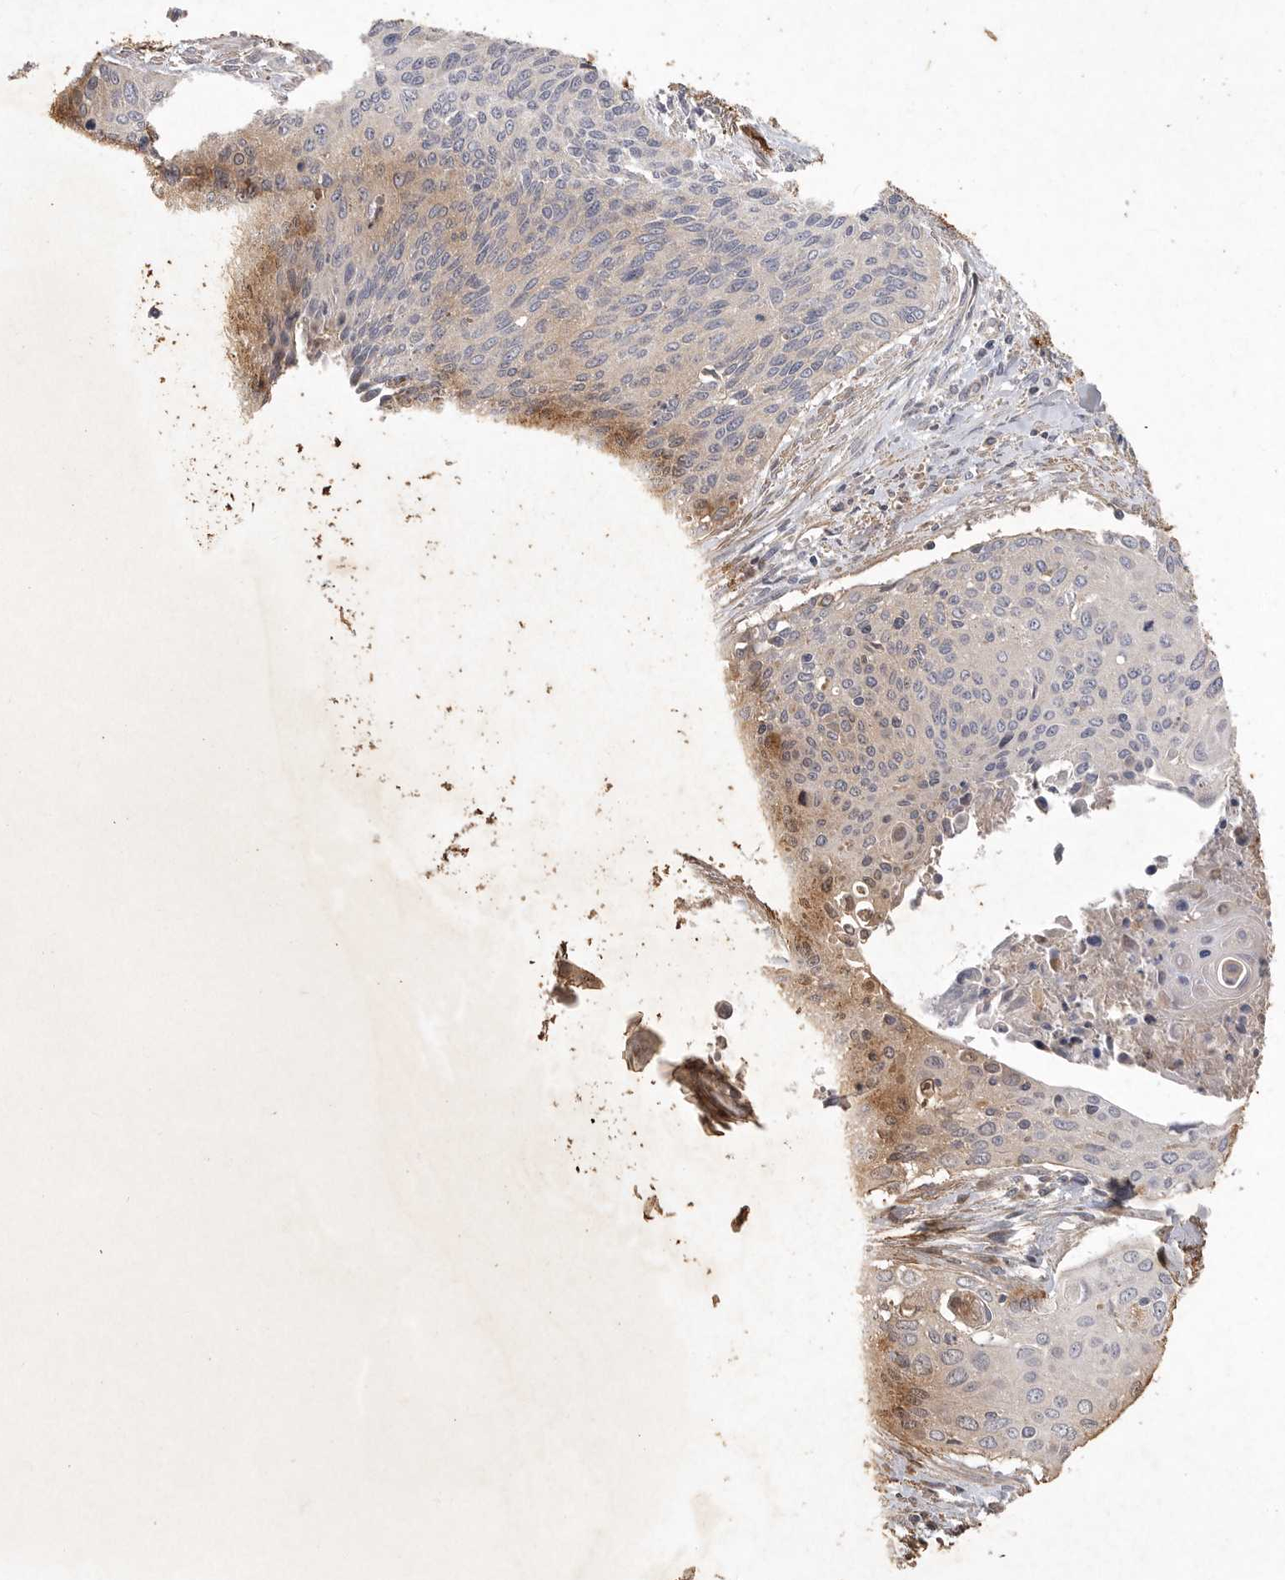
{"staining": {"intensity": "moderate", "quantity": "<25%", "location": "cytoplasmic/membranous"}, "tissue": "cervical cancer", "cell_type": "Tumor cells", "image_type": "cancer", "snomed": [{"axis": "morphology", "description": "Squamous cell carcinoma, NOS"}, {"axis": "topography", "description": "Cervix"}], "caption": "Tumor cells demonstrate low levels of moderate cytoplasmic/membranous expression in about <25% of cells in human squamous cell carcinoma (cervical). (DAB IHC, brown staining for protein, blue staining for nuclei).", "gene": "MRPL41", "patient": {"sex": "female", "age": 55}}